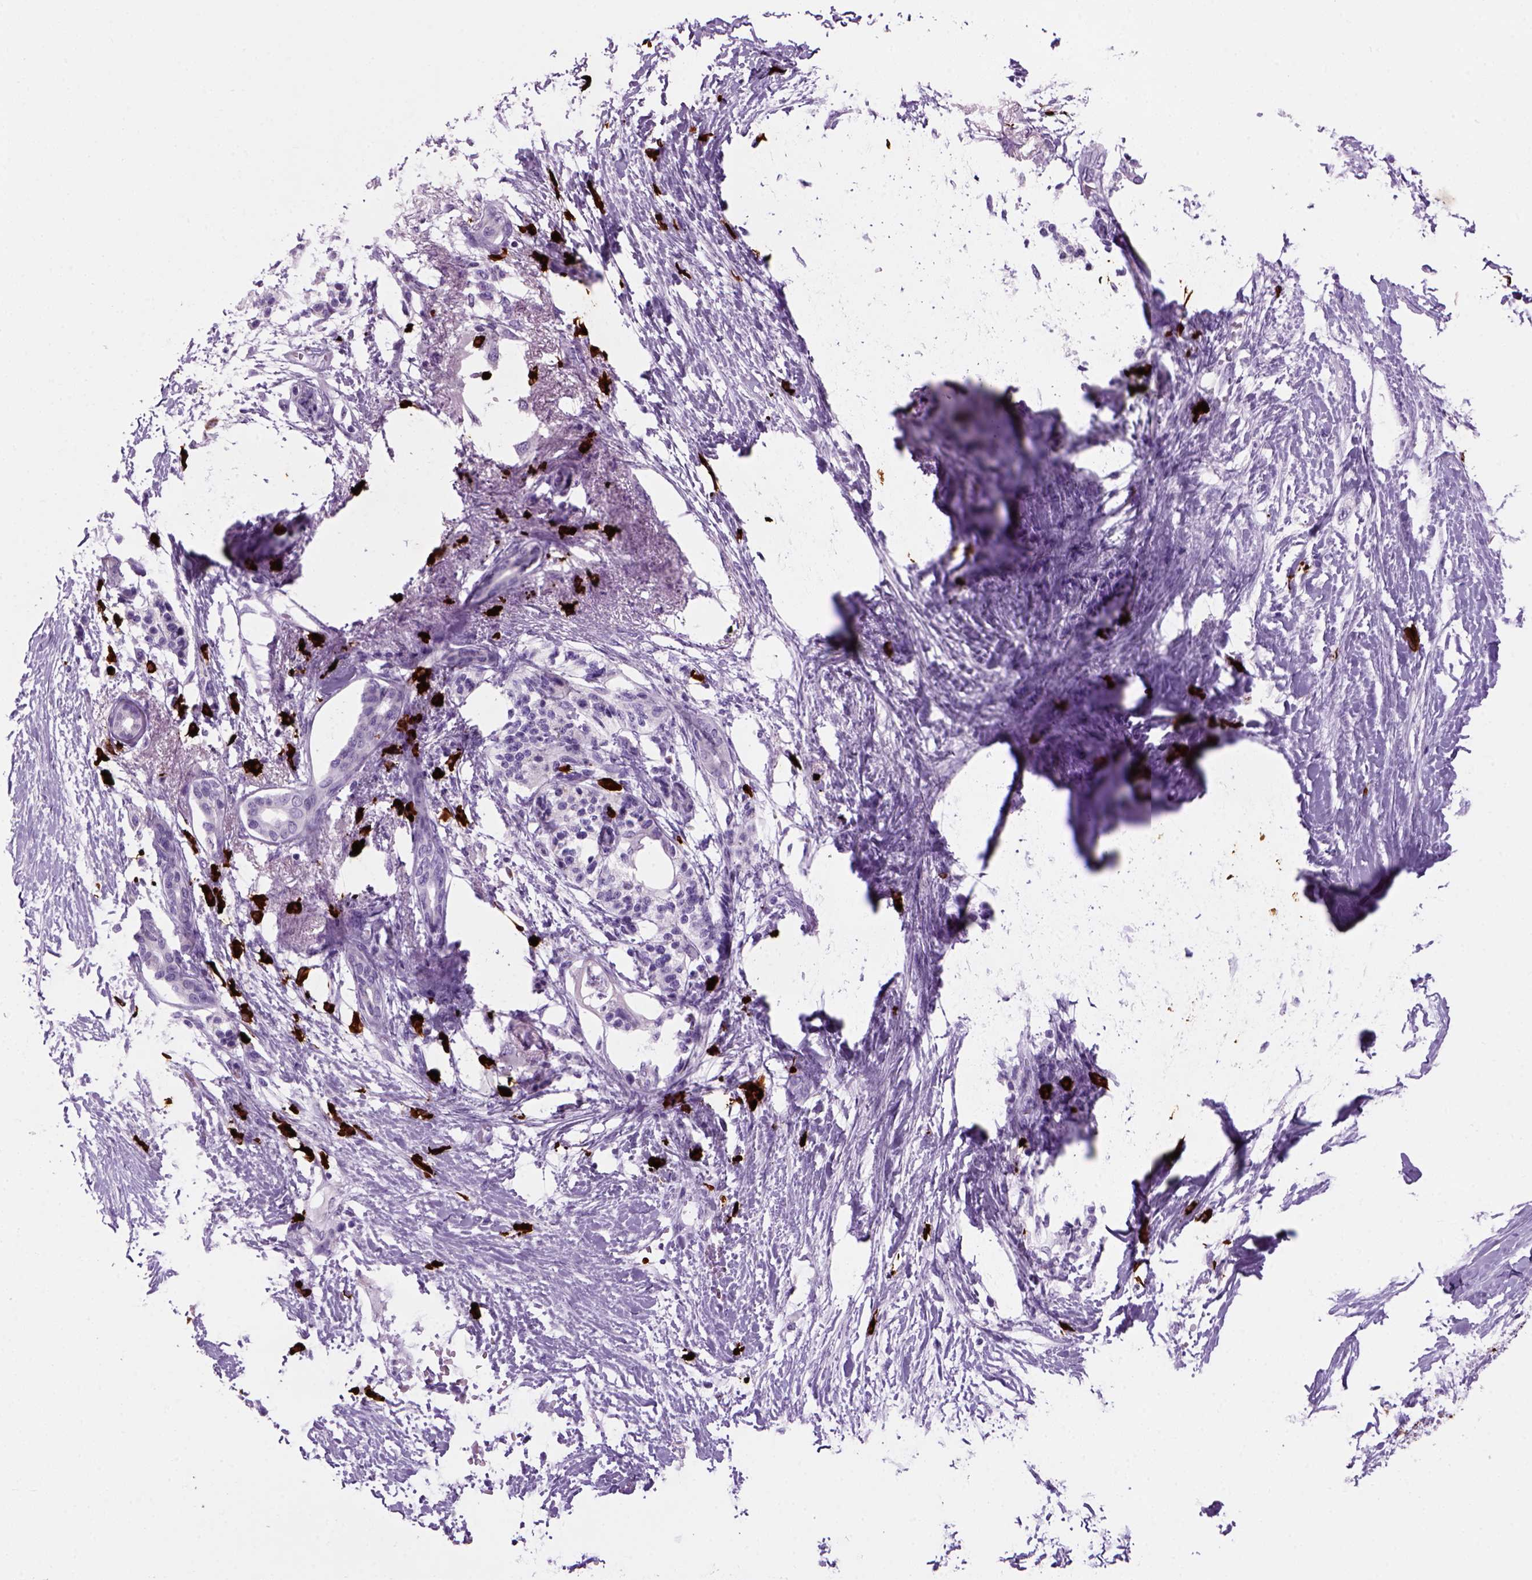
{"staining": {"intensity": "negative", "quantity": "none", "location": "none"}, "tissue": "pancreatic cancer", "cell_type": "Tumor cells", "image_type": "cancer", "snomed": [{"axis": "morphology", "description": "Adenocarcinoma, NOS"}, {"axis": "topography", "description": "Pancreas"}], "caption": "Tumor cells are negative for brown protein staining in pancreatic adenocarcinoma.", "gene": "MZB1", "patient": {"sex": "female", "age": 72}}